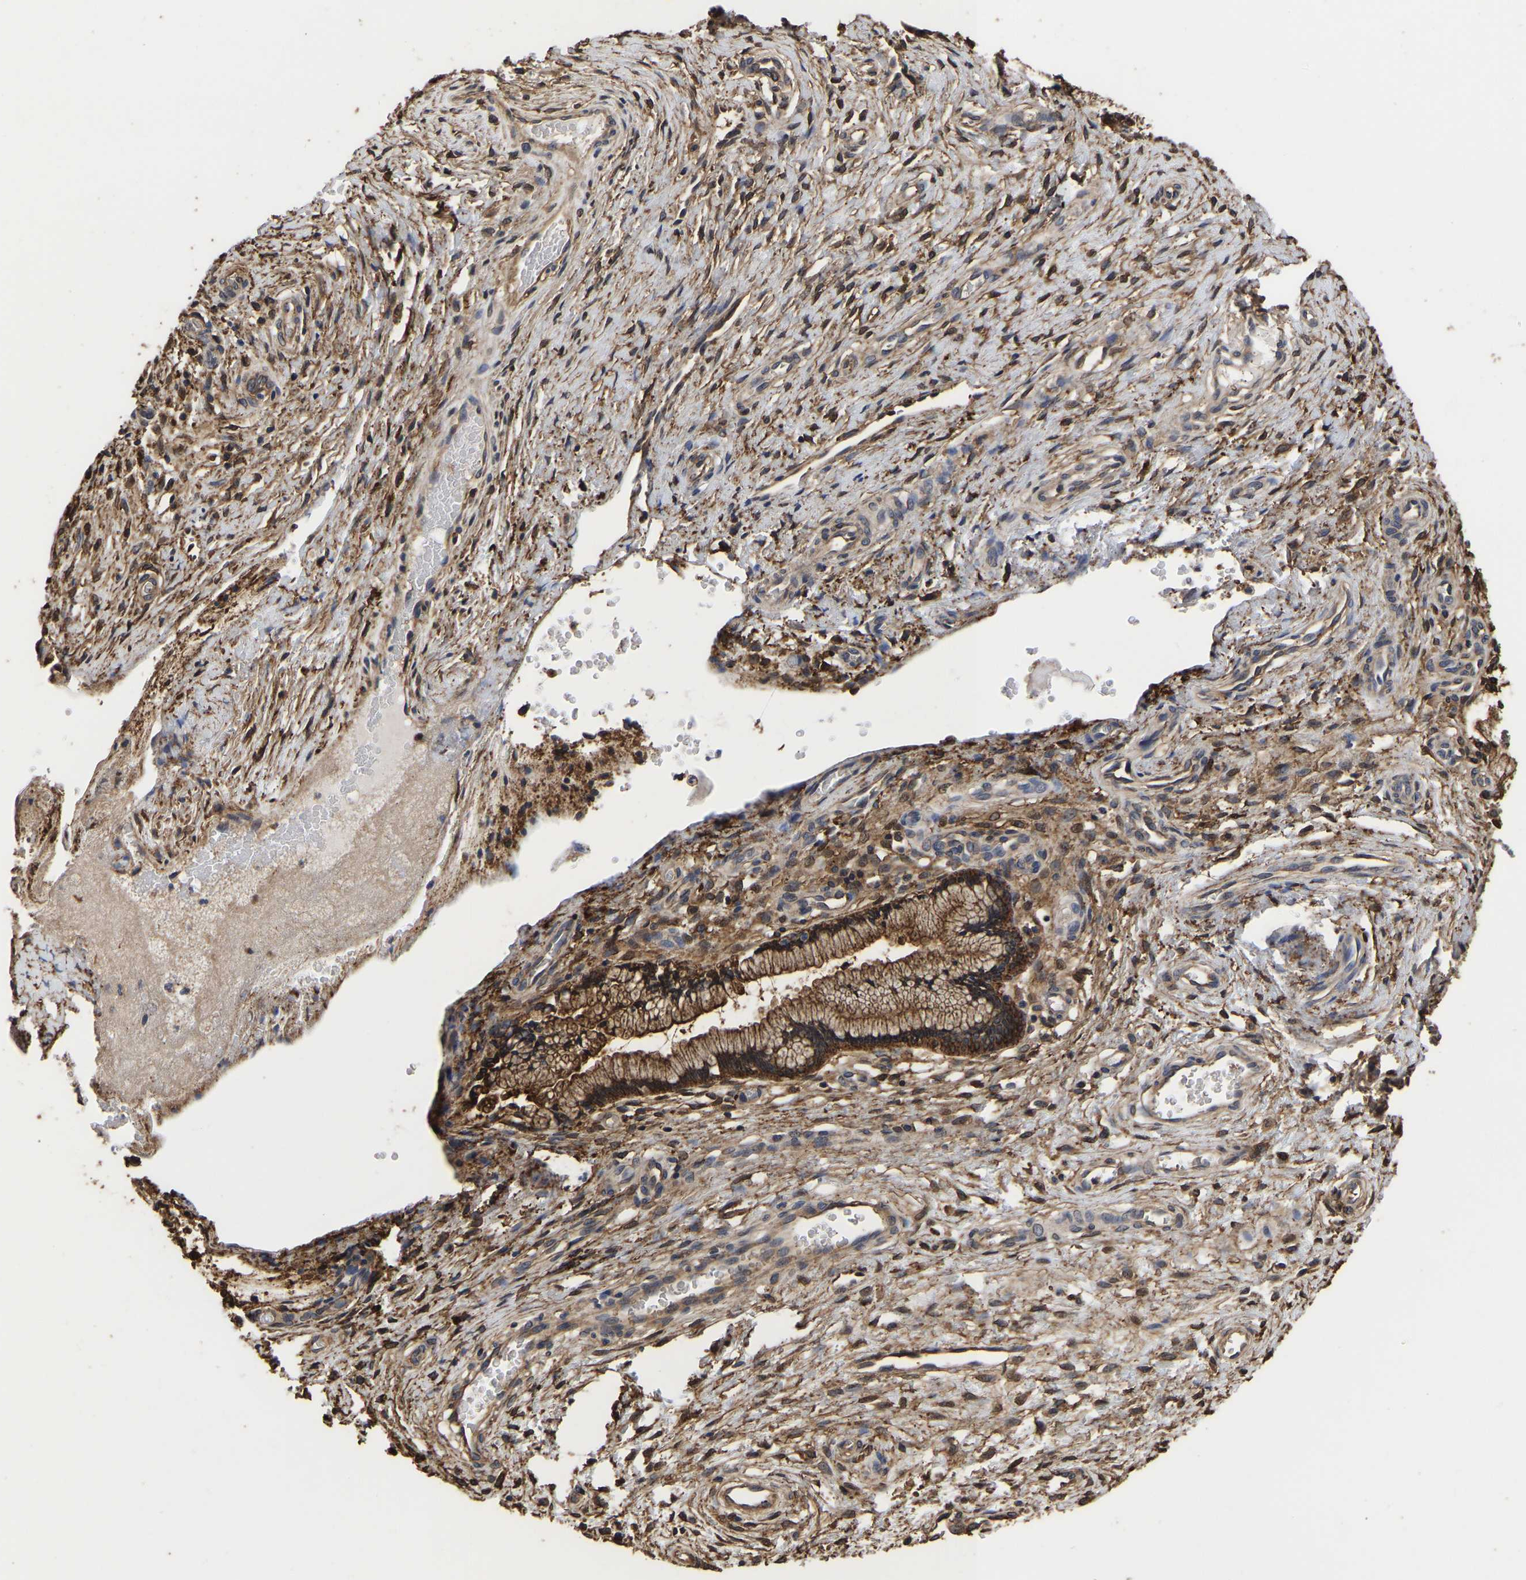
{"staining": {"intensity": "moderate", "quantity": ">75%", "location": "cytoplasmic/membranous"}, "tissue": "cervix", "cell_type": "Glandular cells", "image_type": "normal", "snomed": [{"axis": "morphology", "description": "Normal tissue, NOS"}, {"axis": "topography", "description": "Cervix"}], "caption": "Cervix stained with DAB (3,3'-diaminobenzidine) immunohistochemistry reveals medium levels of moderate cytoplasmic/membranous expression in about >75% of glandular cells.", "gene": "LIF", "patient": {"sex": "female", "age": 55}}